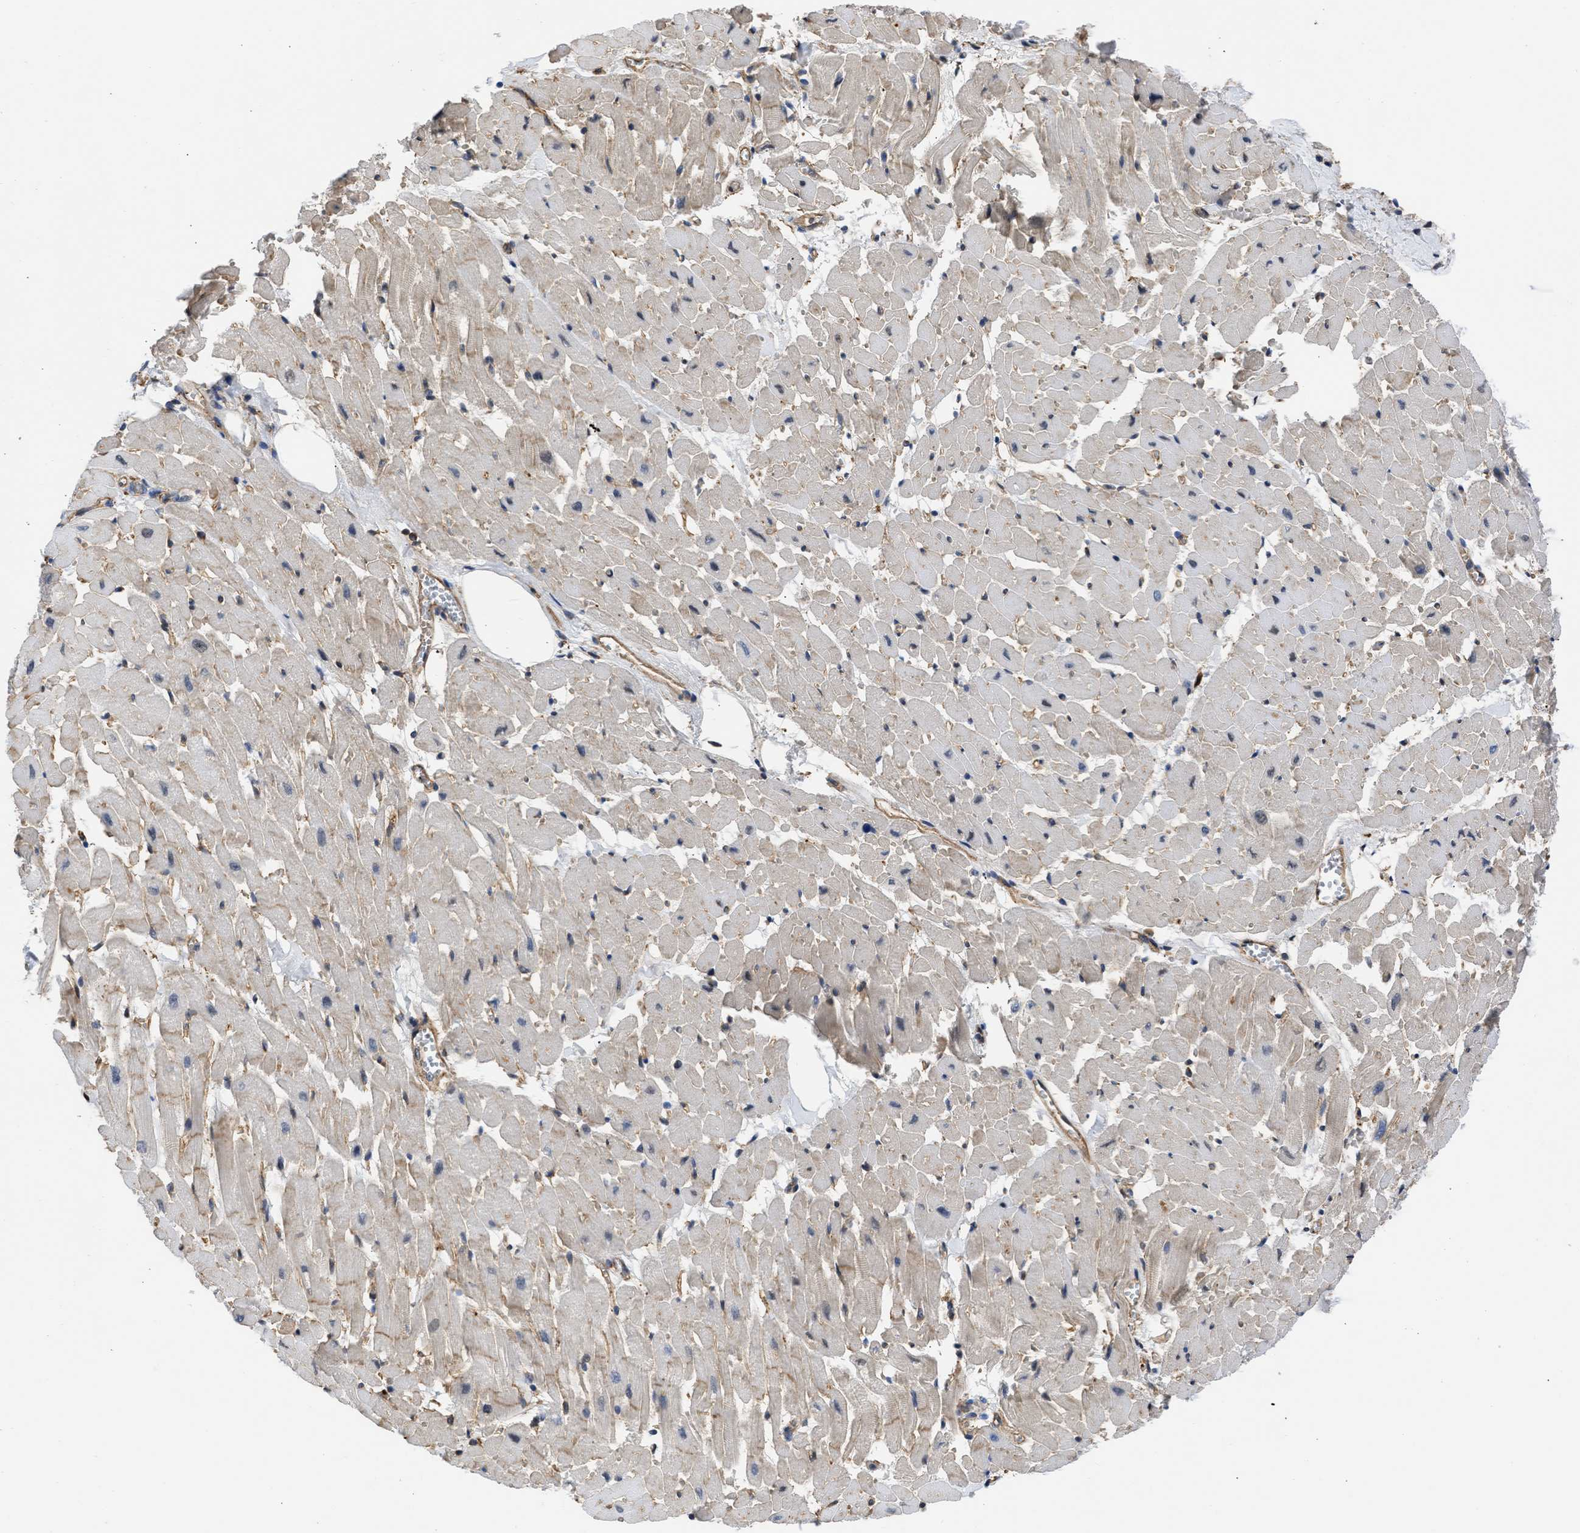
{"staining": {"intensity": "weak", "quantity": ">75%", "location": "cytoplasmic/membranous"}, "tissue": "heart muscle", "cell_type": "Cardiomyocytes", "image_type": "normal", "snomed": [{"axis": "morphology", "description": "Normal tissue, NOS"}, {"axis": "topography", "description": "Heart"}], "caption": "Cardiomyocytes exhibit low levels of weak cytoplasmic/membranous expression in about >75% of cells in normal human heart muscle. (DAB (3,3'-diaminobenzidine) IHC, brown staining for protein, blue staining for nuclei).", "gene": "MAS1L", "patient": {"sex": "female", "age": 19}}